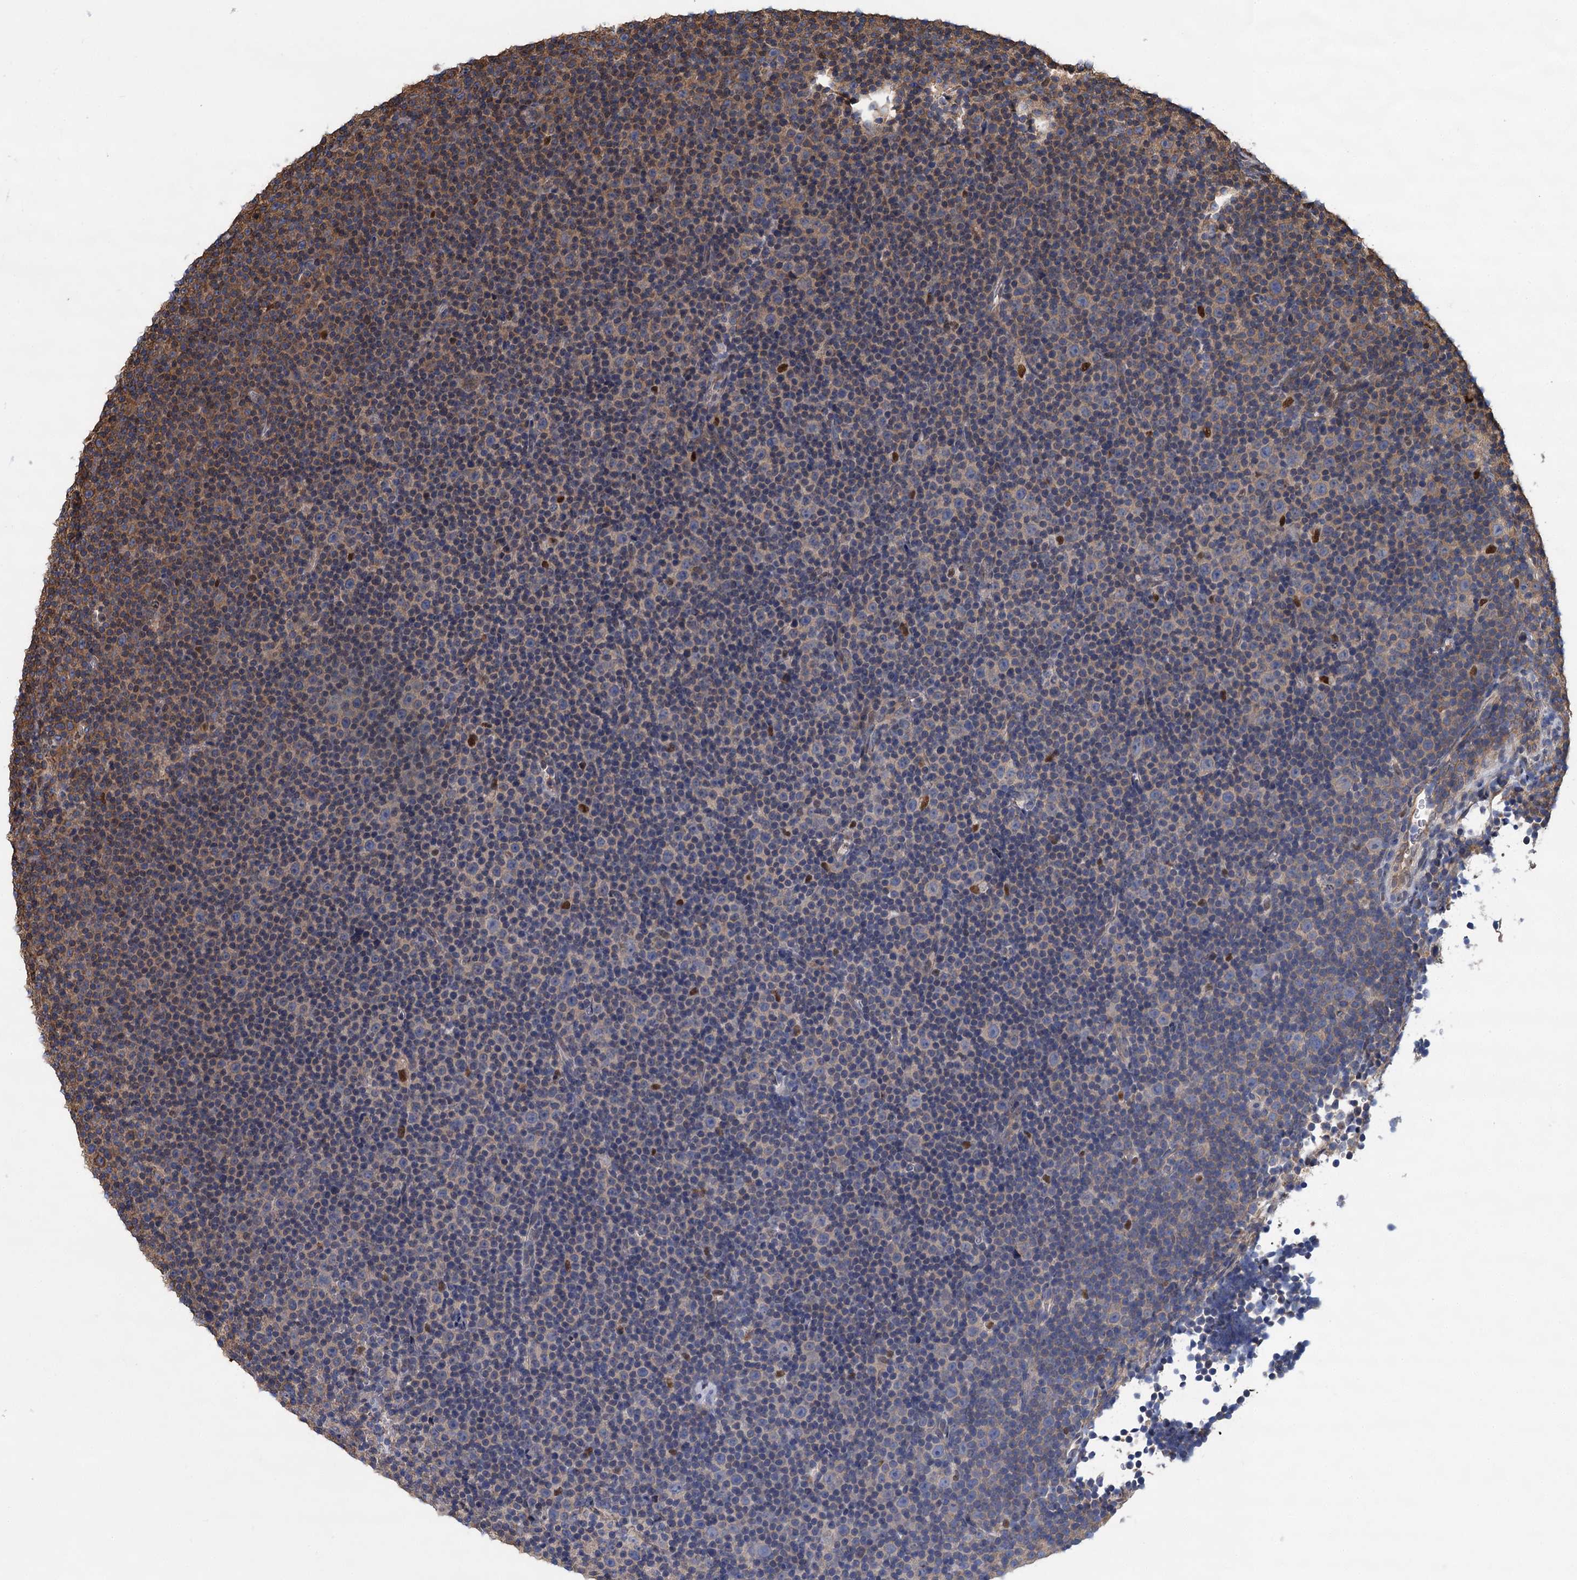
{"staining": {"intensity": "moderate", "quantity": "25%-75%", "location": "cytoplasmic/membranous"}, "tissue": "lymphoma", "cell_type": "Tumor cells", "image_type": "cancer", "snomed": [{"axis": "morphology", "description": "Malignant lymphoma, non-Hodgkin's type, Low grade"}, {"axis": "topography", "description": "Lymph node"}], "caption": "A histopathology image showing moderate cytoplasmic/membranous expression in approximately 25%-75% of tumor cells in lymphoma, as visualized by brown immunohistochemical staining.", "gene": "LINS1", "patient": {"sex": "female", "age": 67}}